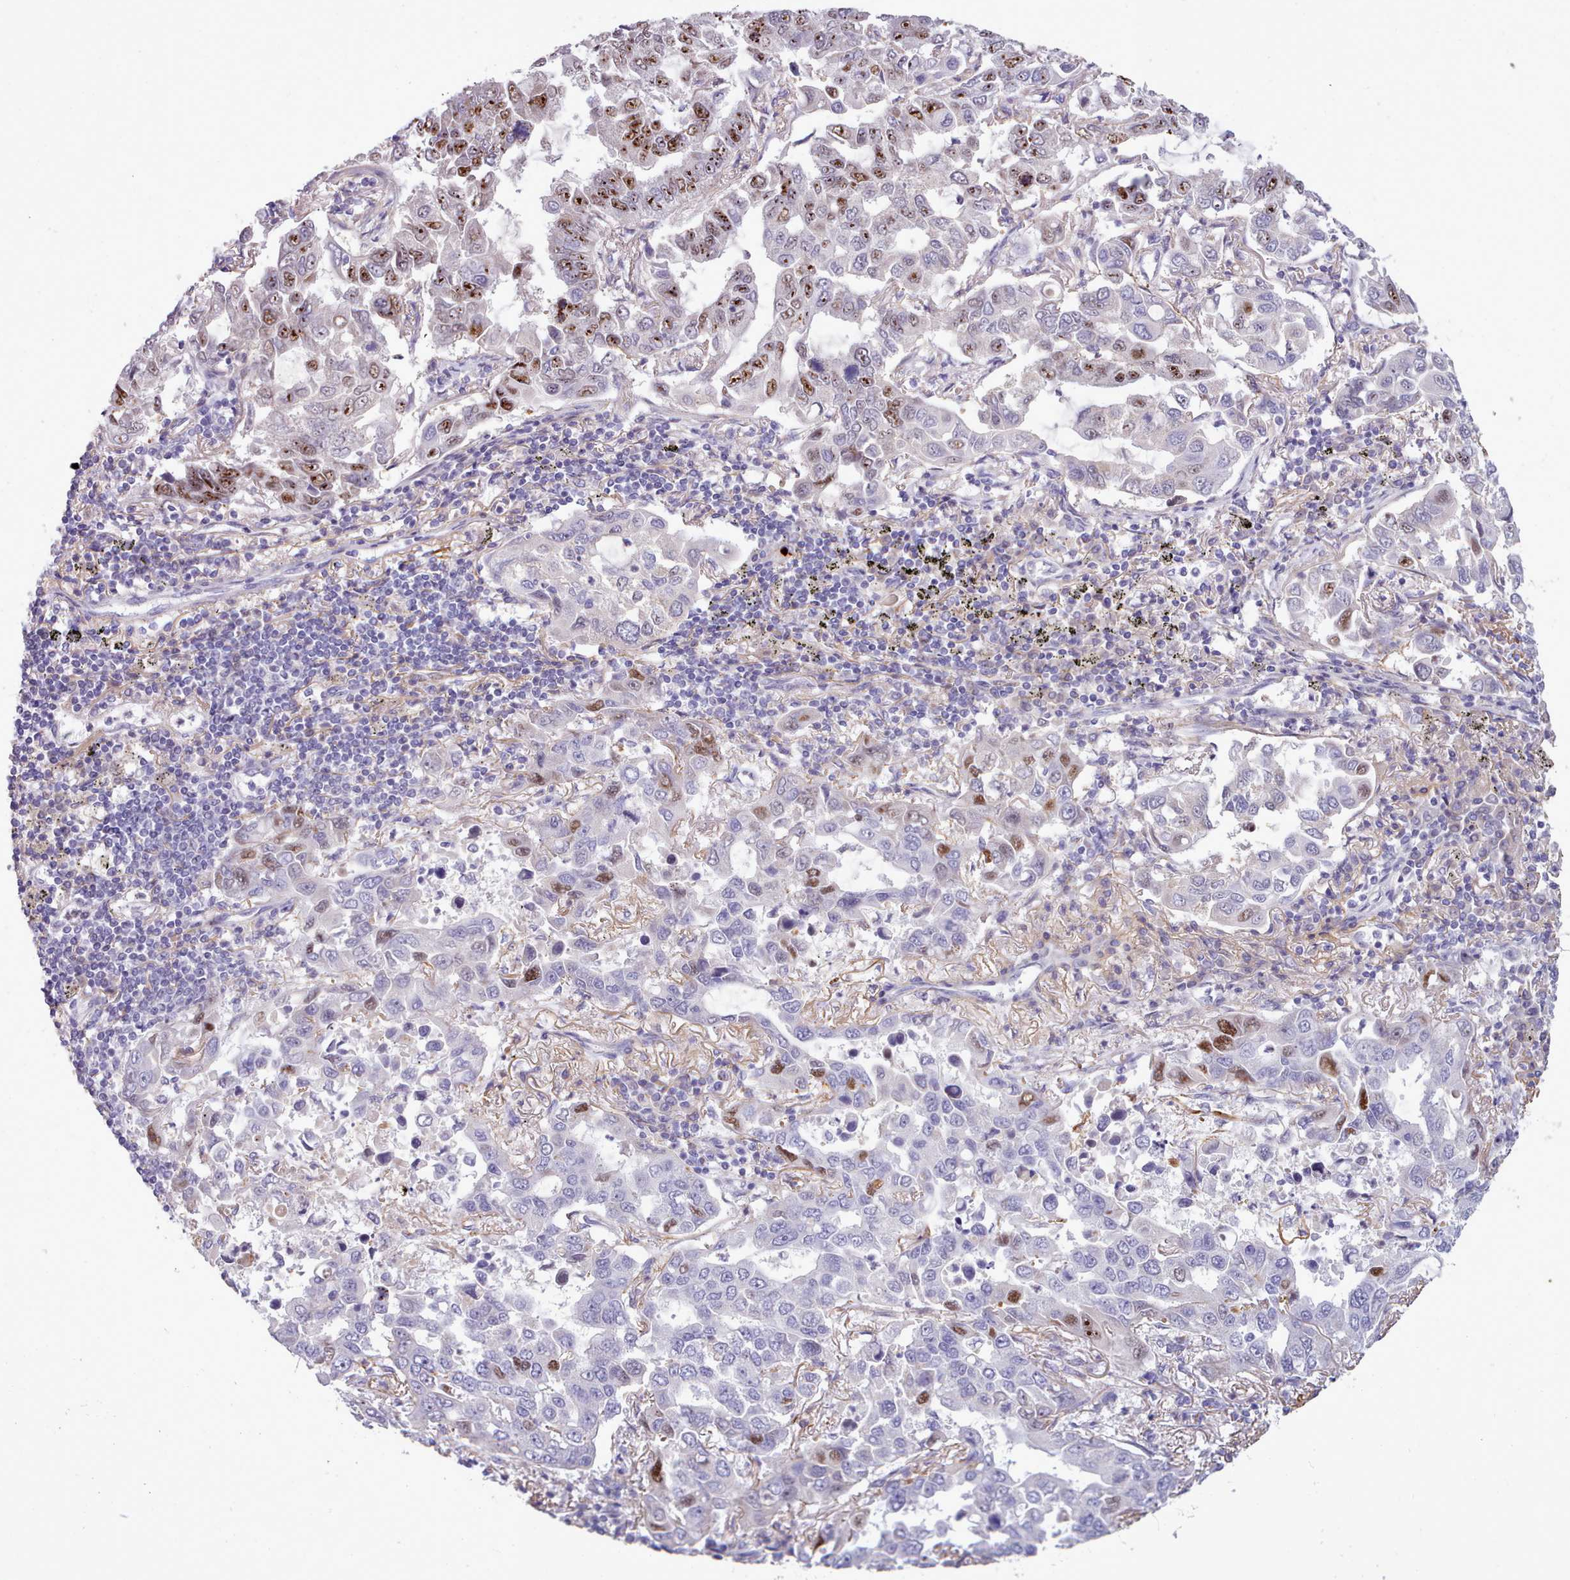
{"staining": {"intensity": "moderate", "quantity": "25%-75%", "location": "nuclear"}, "tissue": "lung cancer", "cell_type": "Tumor cells", "image_type": "cancer", "snomed": [{"axis": "morphology", "description": "Adenocarcinoma, NOS"}, {"axis": "topography", "description": "Lung"}], "caption": "Human lung cancer (adenocarcinoma) stained for a protein (brown) displays moderate nuclear positive expression in about 25%-75% of tumor cells.", "gene": "CYP2A13", "patient": {"sex": "male", "age": 64}}